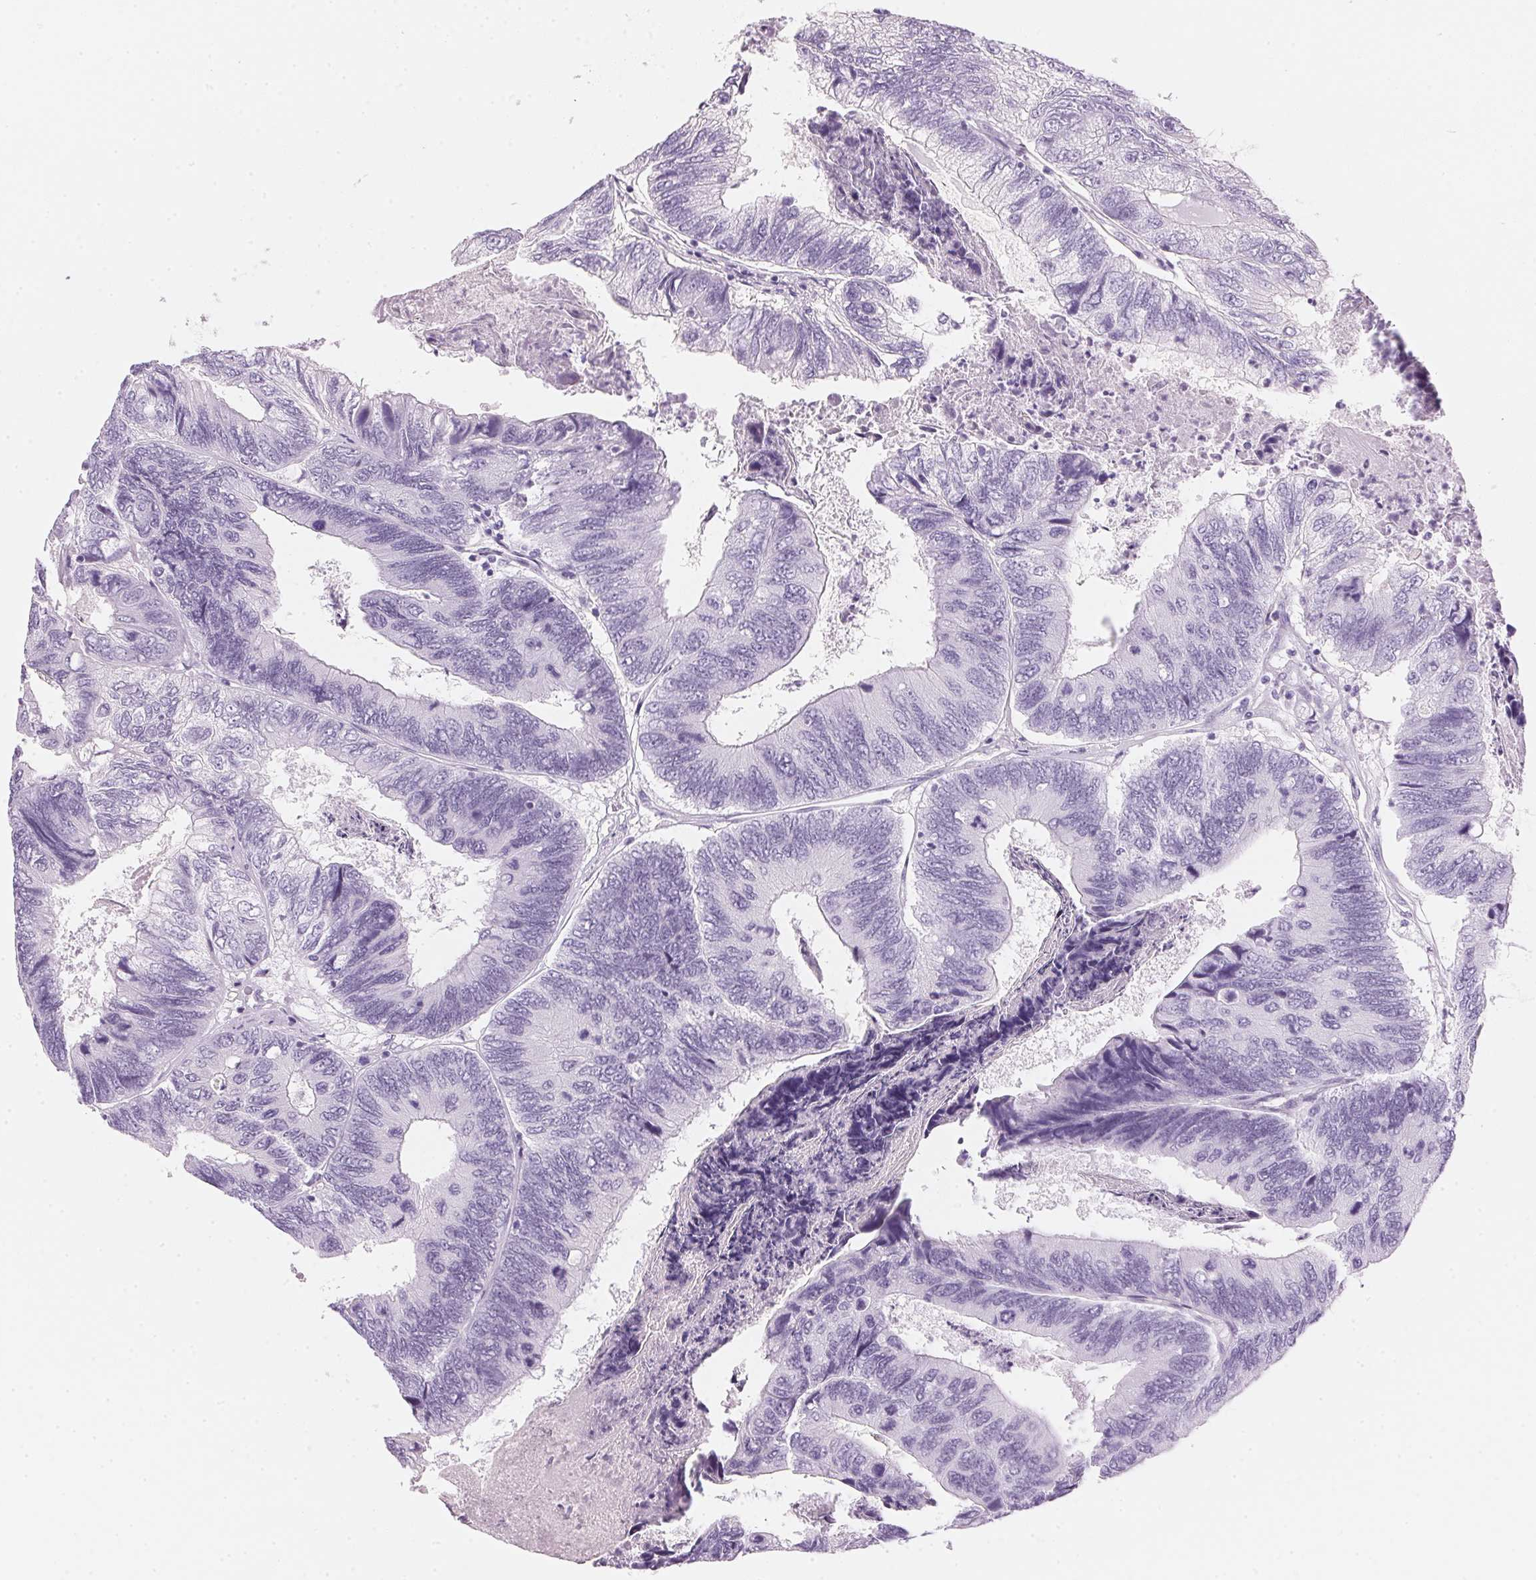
{"staining": {"intensity": "negative", "quantity": "none", "location": "none"}, "tissue": "colorectal cancer", "cell_type": "Tumor cells", "image_type": "cancer", "snomed": [{"axis": "morphology", "description": "Adenocarcinoma, NOS"}, {"axis": "topography", "description": "Colon"}], "caption": "DAB immunohistochemical staining of colorectal adenocarcinoma shows no significant positivity in tumor cells.", "gene": "IGFBP1", "patient": {"sex": "female", "age": 67}}